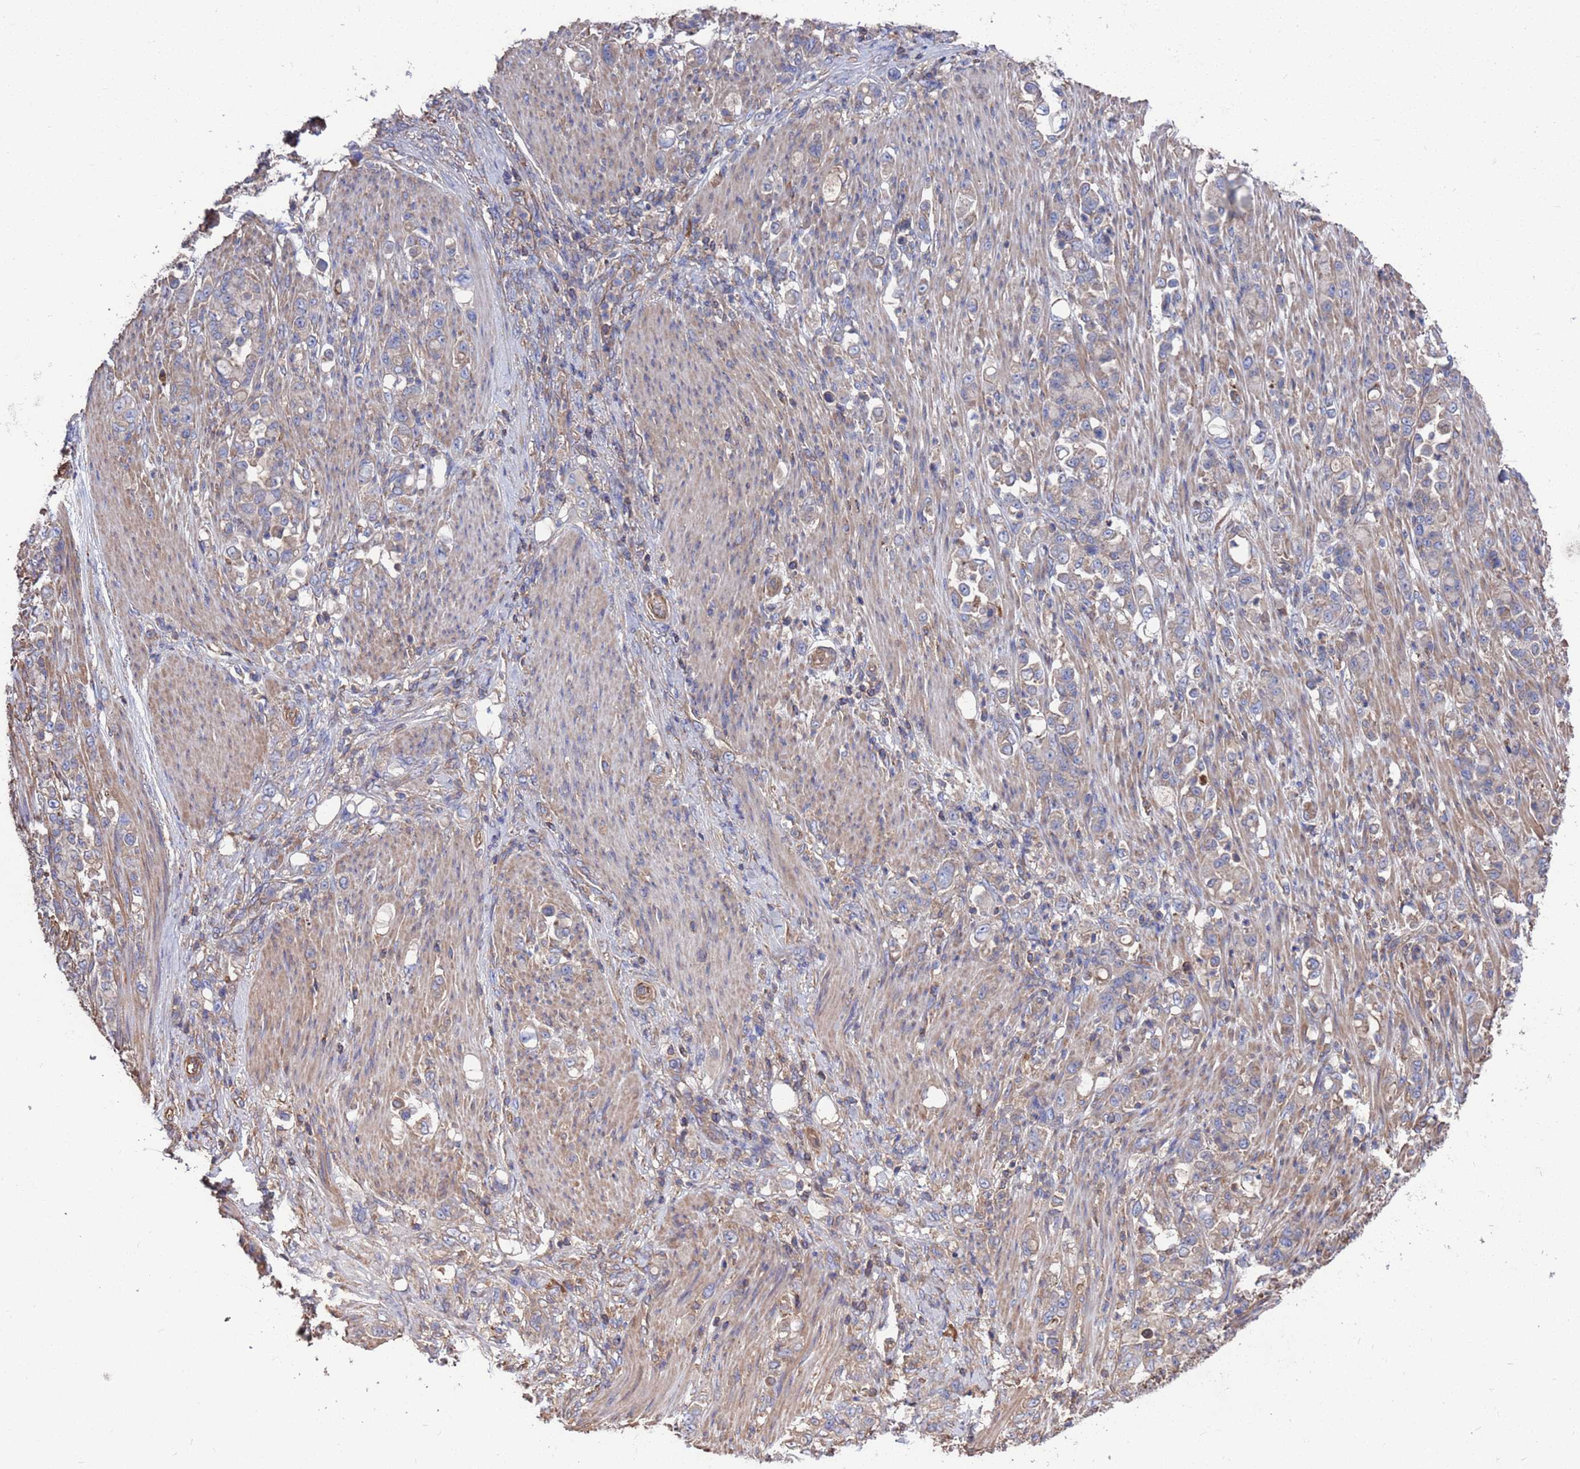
{"staining": {"intensity": "weak", "quantity": "25%-75%", "location": "cytoplasmic/membranous"}, "tissue": "stomach cancer", "cell_type": "Tumor cells", "image_type": "cancer", "snomed": [{"axis": "morphology", "description": "Normal tissue, NOS"}, {"axis": "morphology", "description": "Adenocarcinoma, NOS"}, {"axis": "topography", "description": "Stomach"}], "caption": "Human adenocarcinoma (stomach) stained for a protein (brown) displays weak cytoplasmic/membranous positive staining in approximately 25%-75% of tumor cells.", "gene": "PYCR1", "patient": {"sex": "female", "age": 79}}